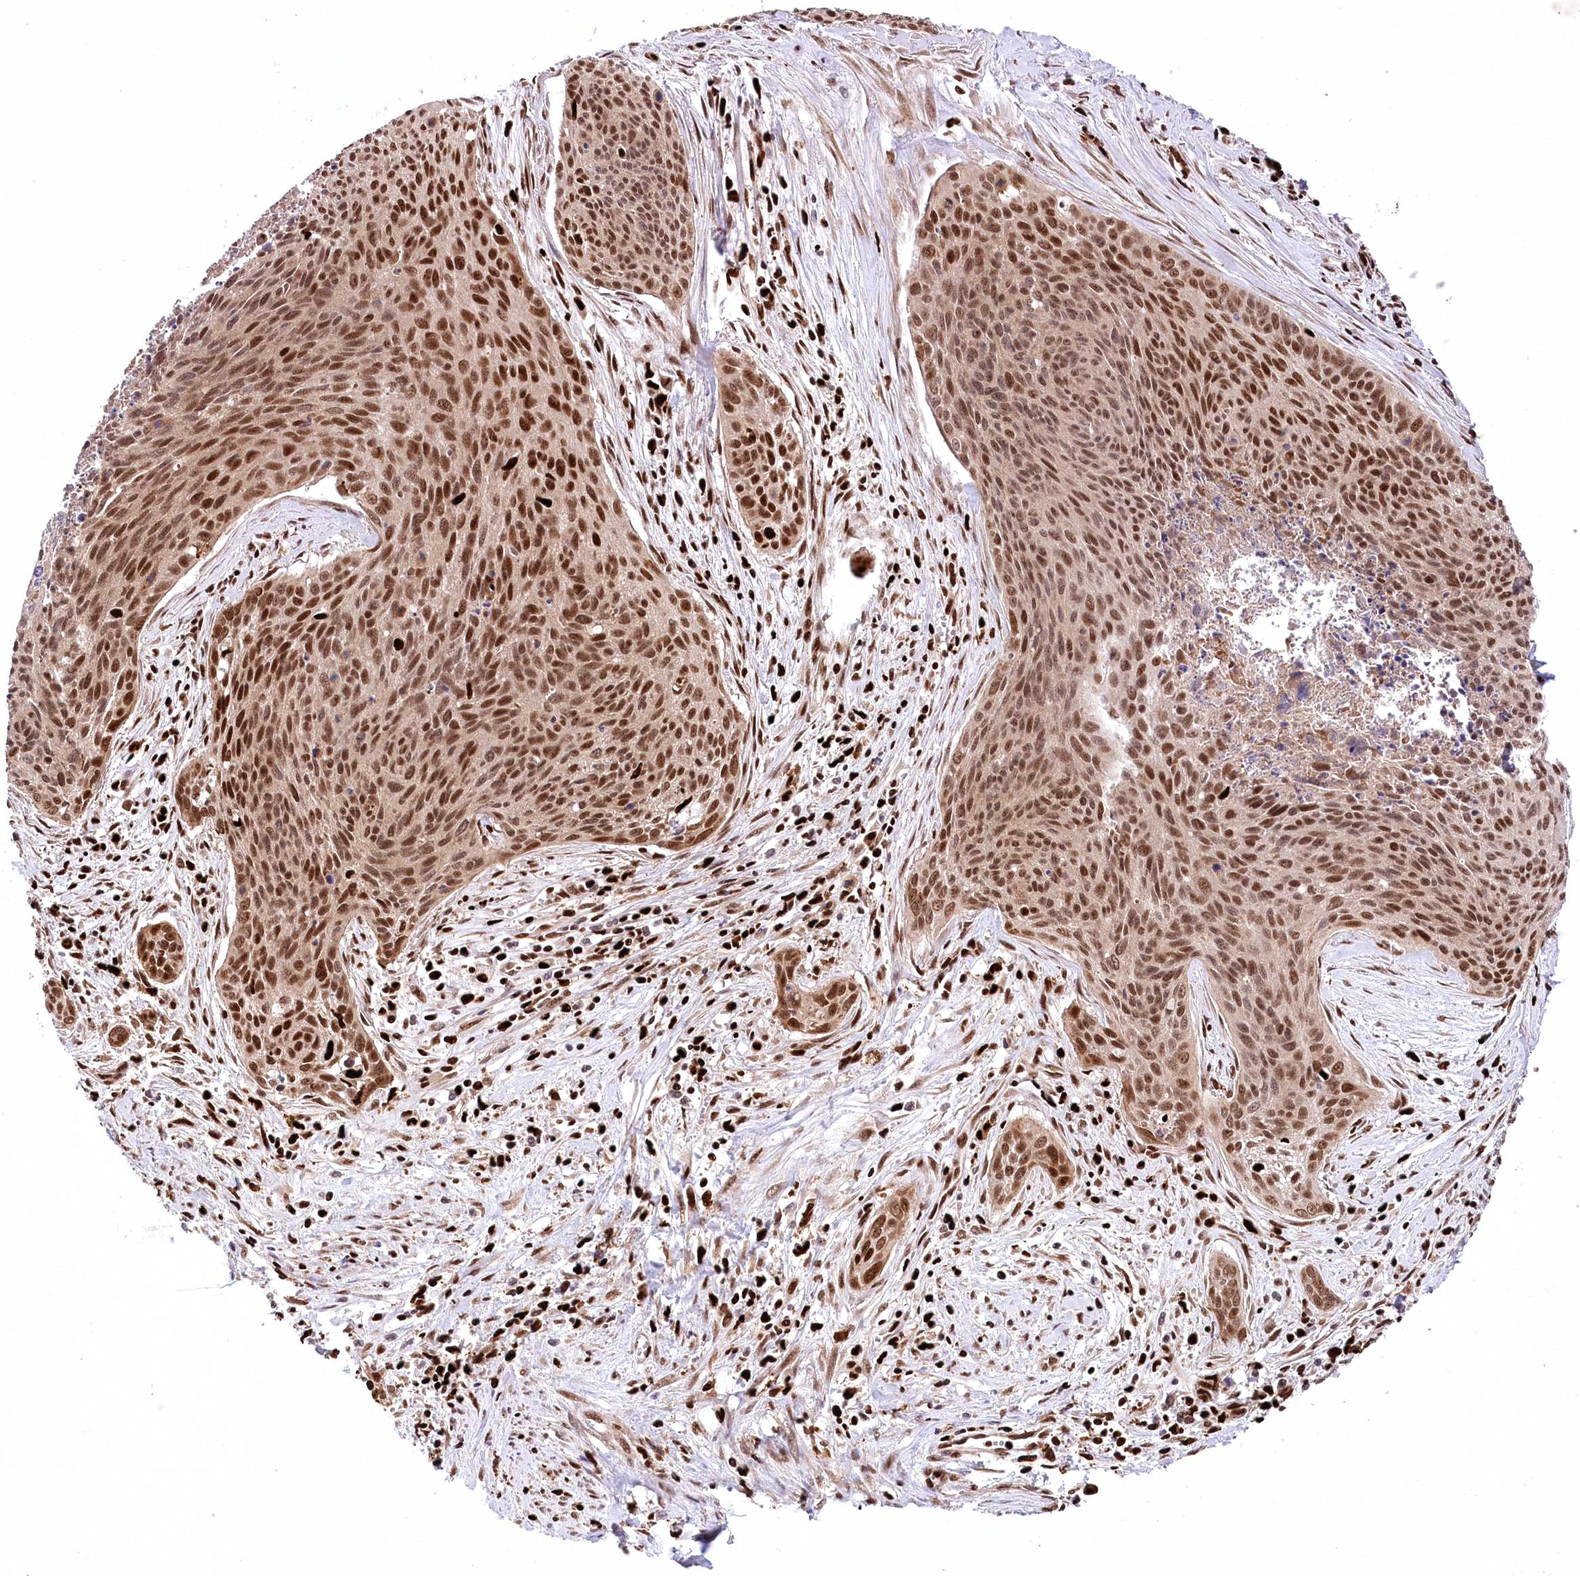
{"staining": {"intensity": "moderate", "quantity": ">75%", "location": "cytoplasmic/membranous,nuclear"}, "tissue": "cervical cancer", "cell_type": "Tumor cells", "image_type": "cancer", "snomed": [{"axis": "morphology", "description": "Squamous cell carcinoma, NOS"}, {"axis": "topography", "description": "Cervix"}], "caption": "The image reveals a brown stain indicating the presence of a protein in the cytoplasmic/membranous and nuclear of tumor cells in cervical cancer (squamous cell carcinoma).", "gene": "FIGN", "patient": {"sex": "female", "age": 55}}